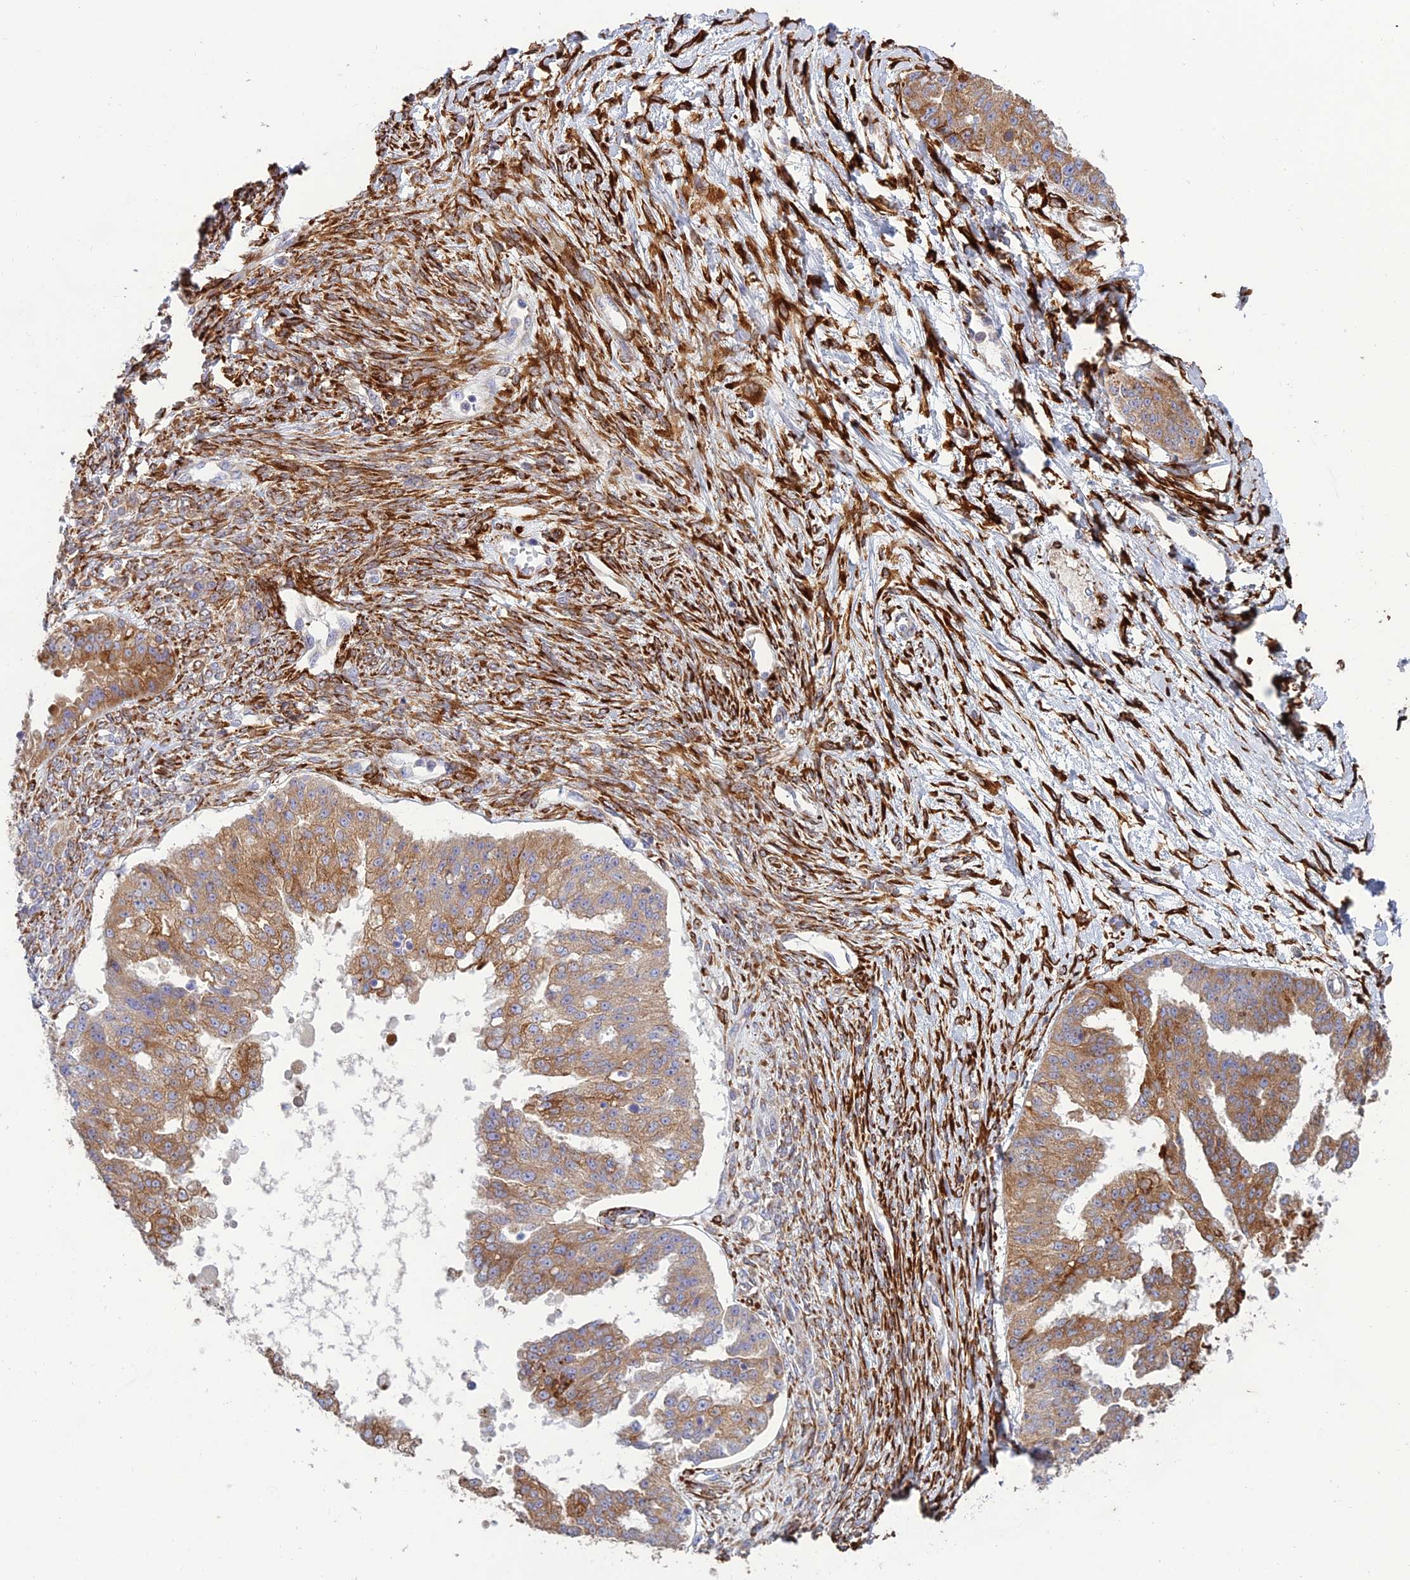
{"staining": {"intensity": "moderate", "quantity": ">75%", "location": "cytoplasmic/membranous"}, "tissue": "ovarian cancer", "cell_type": "Tumor cells", "image_type": "cancer", "snomed": [{"axis": "morphology", "description": "Cystadenocarcinoma, serous, NOS"}, {"axis": "topography", "description": "Ovary"}], "caption": "The photomicrograph exhibits immunohistochemical staining of ovarian cancer (serous cystadenocarcinoma). There is moderate cytoplasmic/membranous staining is appreciated in about >75% of tumor cells.", "gene": "RCN3", "patient": {"sex": "female", "age": 58}}